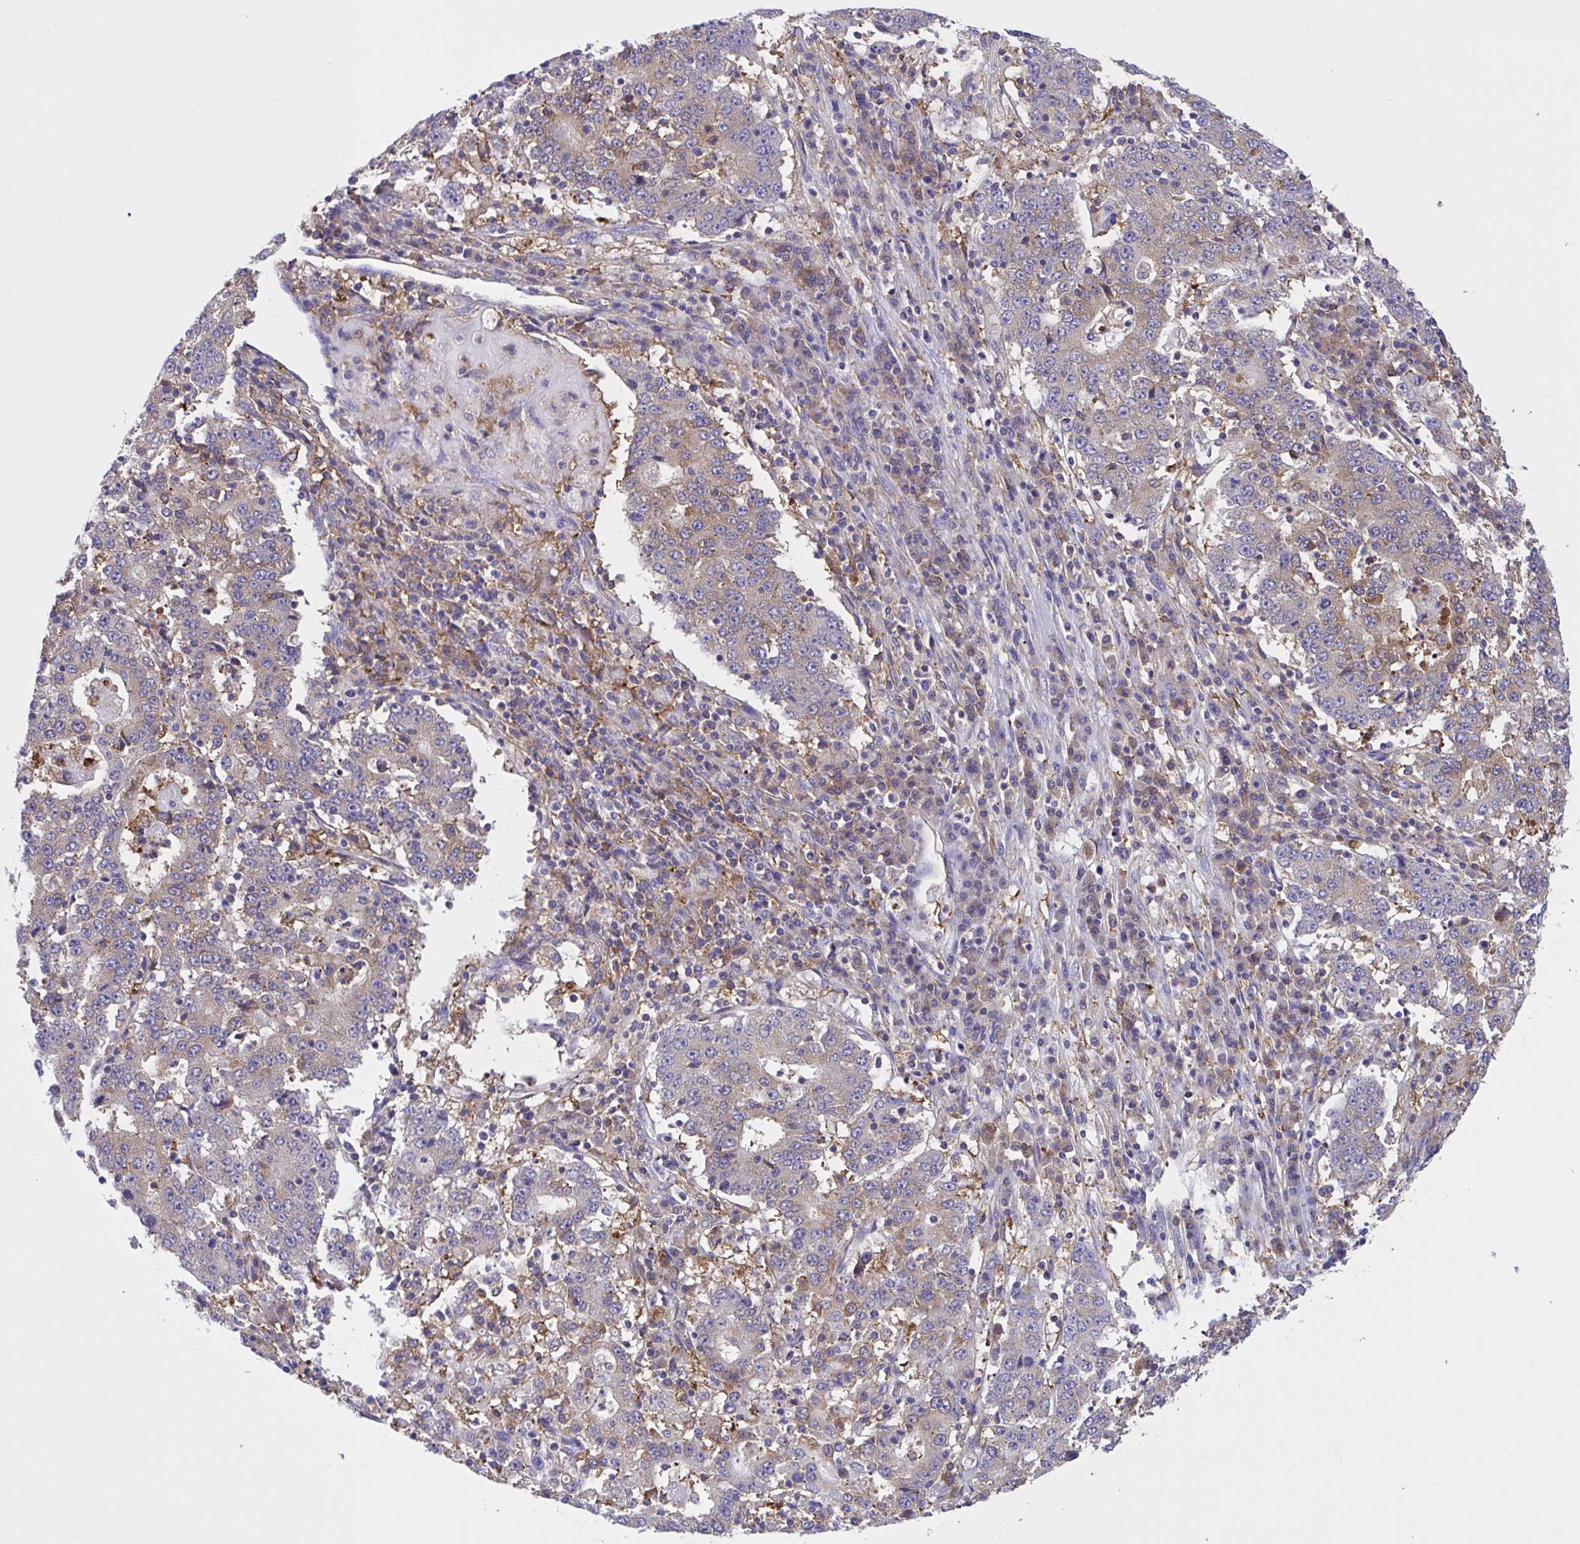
{"staining": {"intensity": "weak", "quantity": "<25%", "location": "cytoplasmic/membranous"}, "tissue": "stomach cancer", "cell_type": "Tumor cells", "image_type": "cancer", "snomed": [{"axis": "morphology", "description": "Adenocarcinoma, NOS"}, {"axis": "topography", "description": "Stomach"}], "caption": "This is an immunohistochemistry (IHC) histopathology image of human adenocarcinoma (stomach). There is no positivity in tumor cells.", "gene": "OR51M1", "patient": {"sex": "male", "age": 59}}